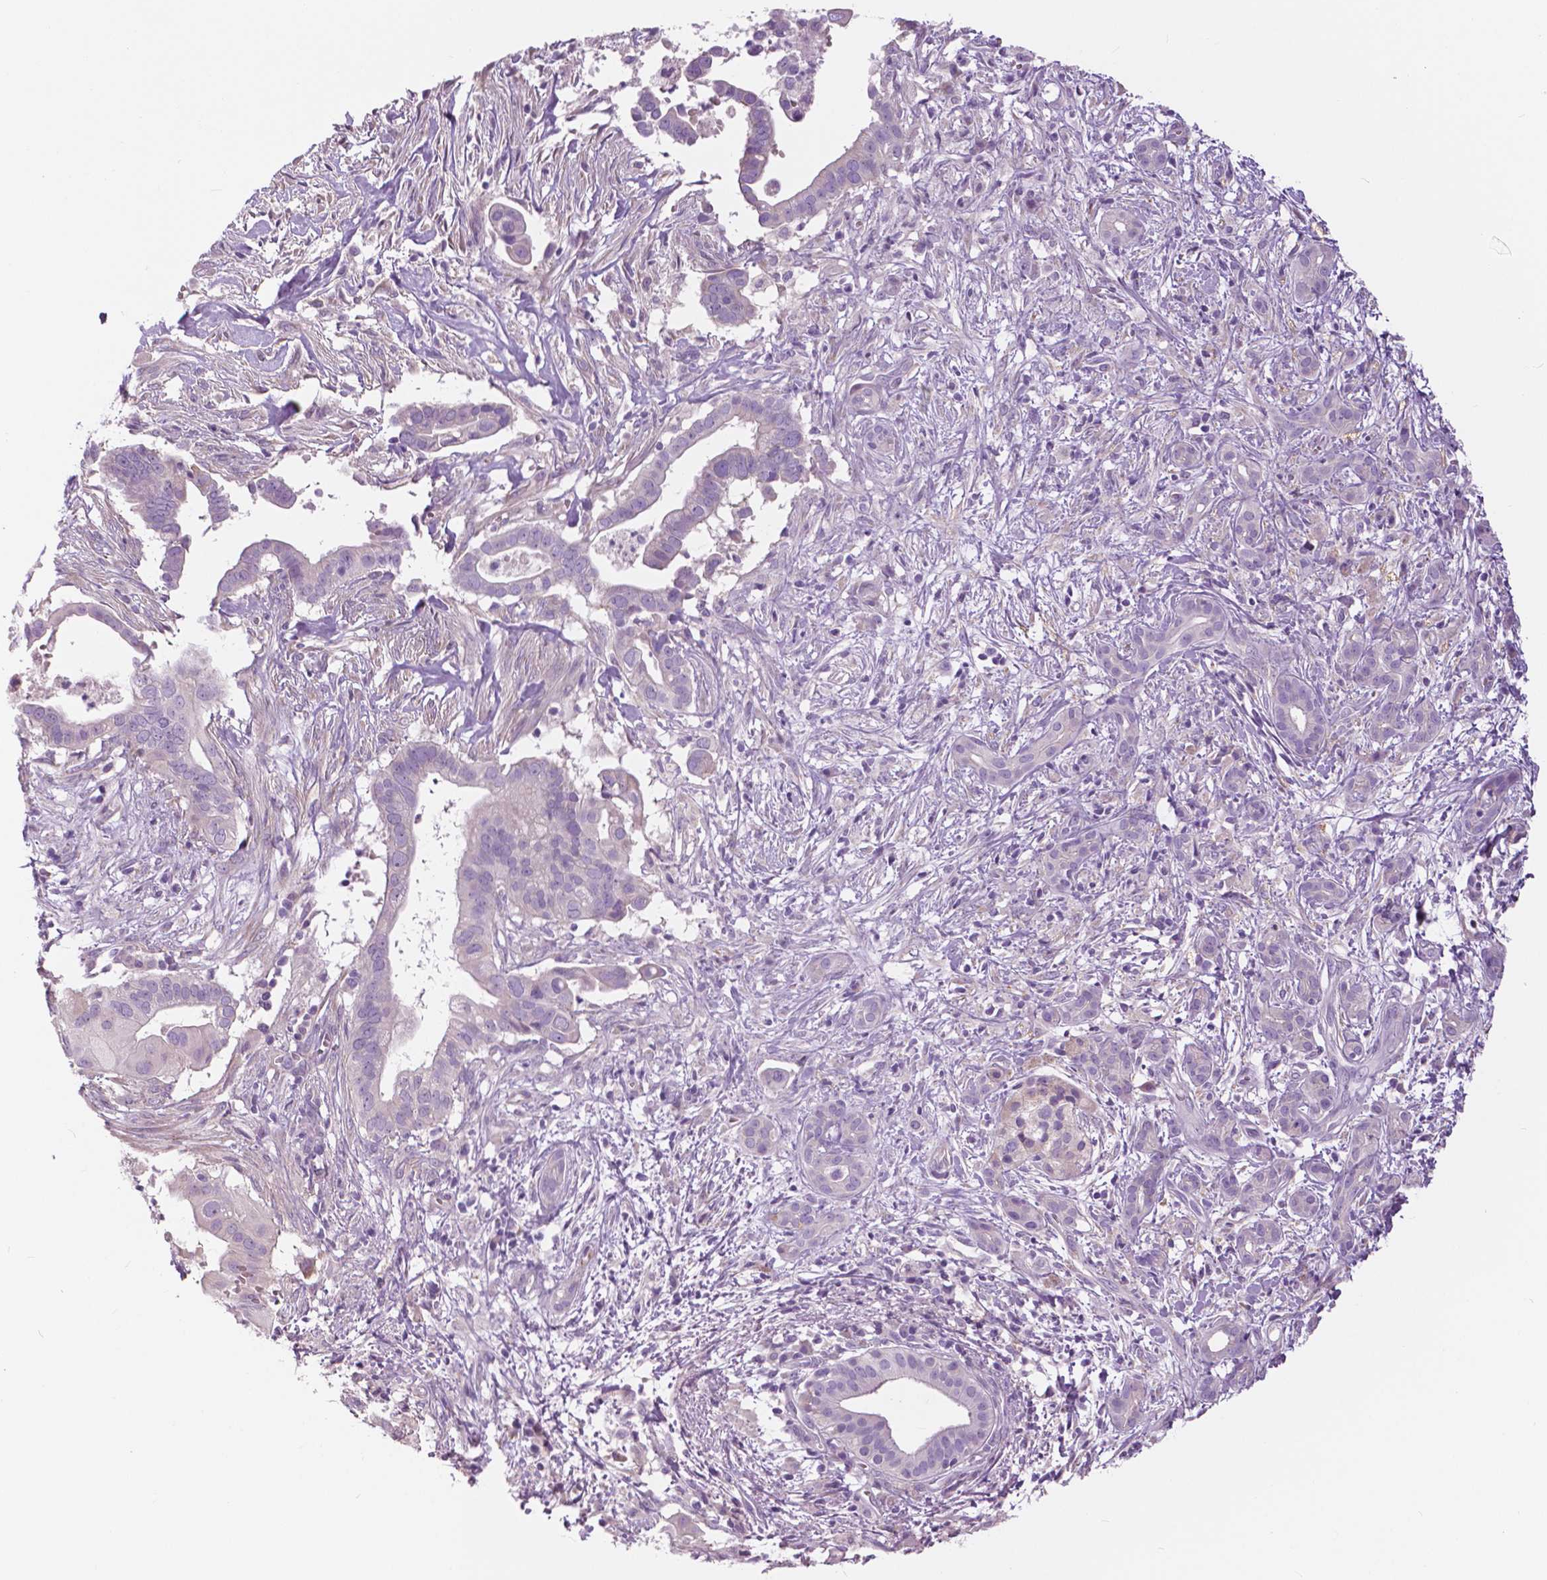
{"staining": {"intensity": "negative", "quantity": "none", "location": "none"}, "tissue": "pancreatic cancer", "cell_type": "Tumor cells", "image_type": "cancer", "snomed": [{"axis": "morphology", "description": "Adenocarcinoma, NOS"}, {"axis": "topography", "description": "Pancreas"}], "caption": "Immunohistochemistry of human pancreatic adenocarcinoma shows no staining in tumor cells.", "gene": "SERPINI1", "patient": {"sex": "male", "age": 61}}